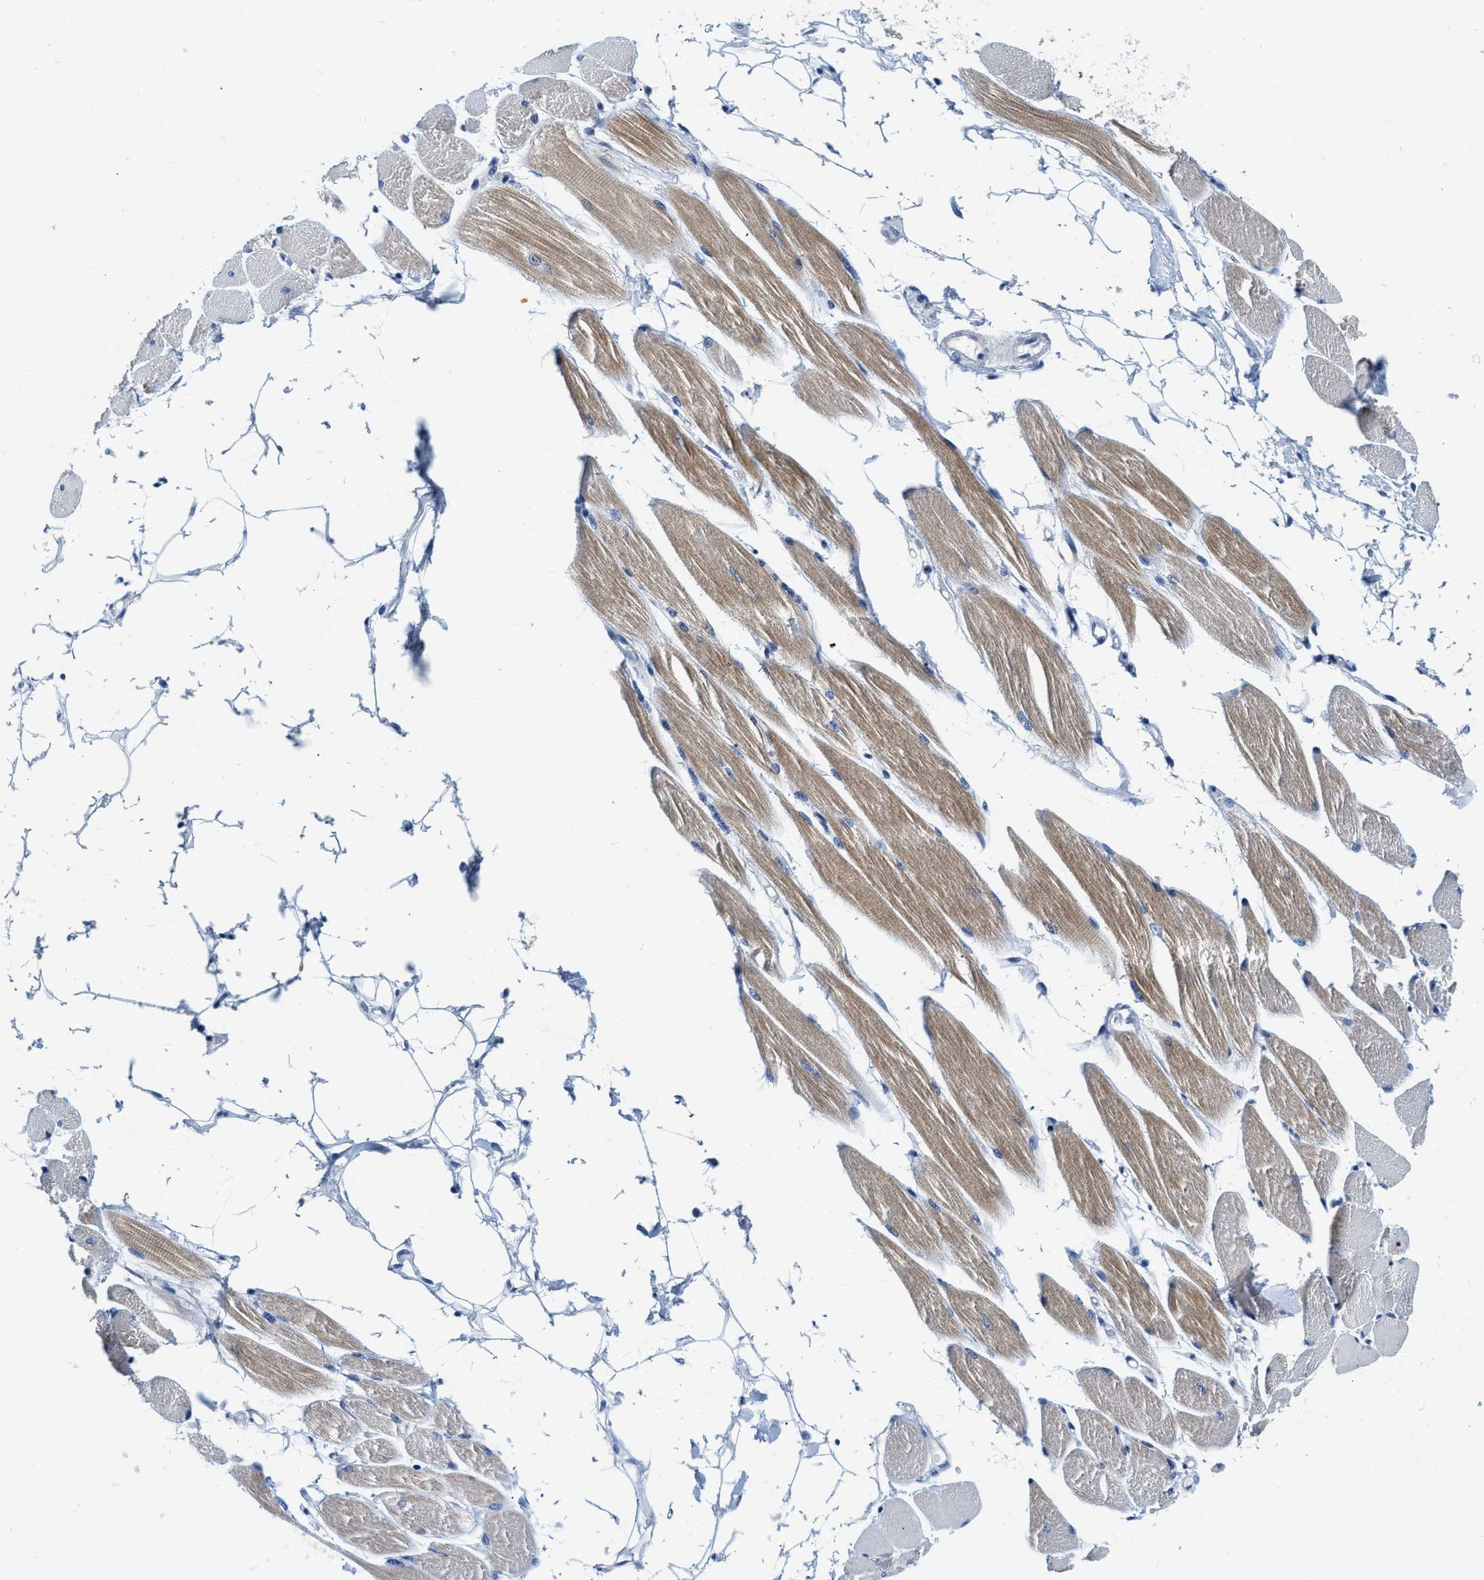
{"staining": {"intensity": "moderate", "quantity": "25%-75%", "location": "cytoplasmic/membranous"}, "tissue": "skeletal muscle", "cell_type": "Myocytes", "image_type": "normal", "snomed": [{"axis": "morphology", "description": "Normal tissue, NOS"}, {"axis": "topography", "description": "Skeletal muscle"}, {"axis": "topography", "description": "Peripheral nerve tissue"}], "caption": "Brown immunohistochemical staining in benign skeletal muscle exhibits moderate cytoplasmic/membranous staining in about 25%-75% of myocytes.", "gene": "EIF2AK2", "patient": {"sex": "female", "age": 84}}